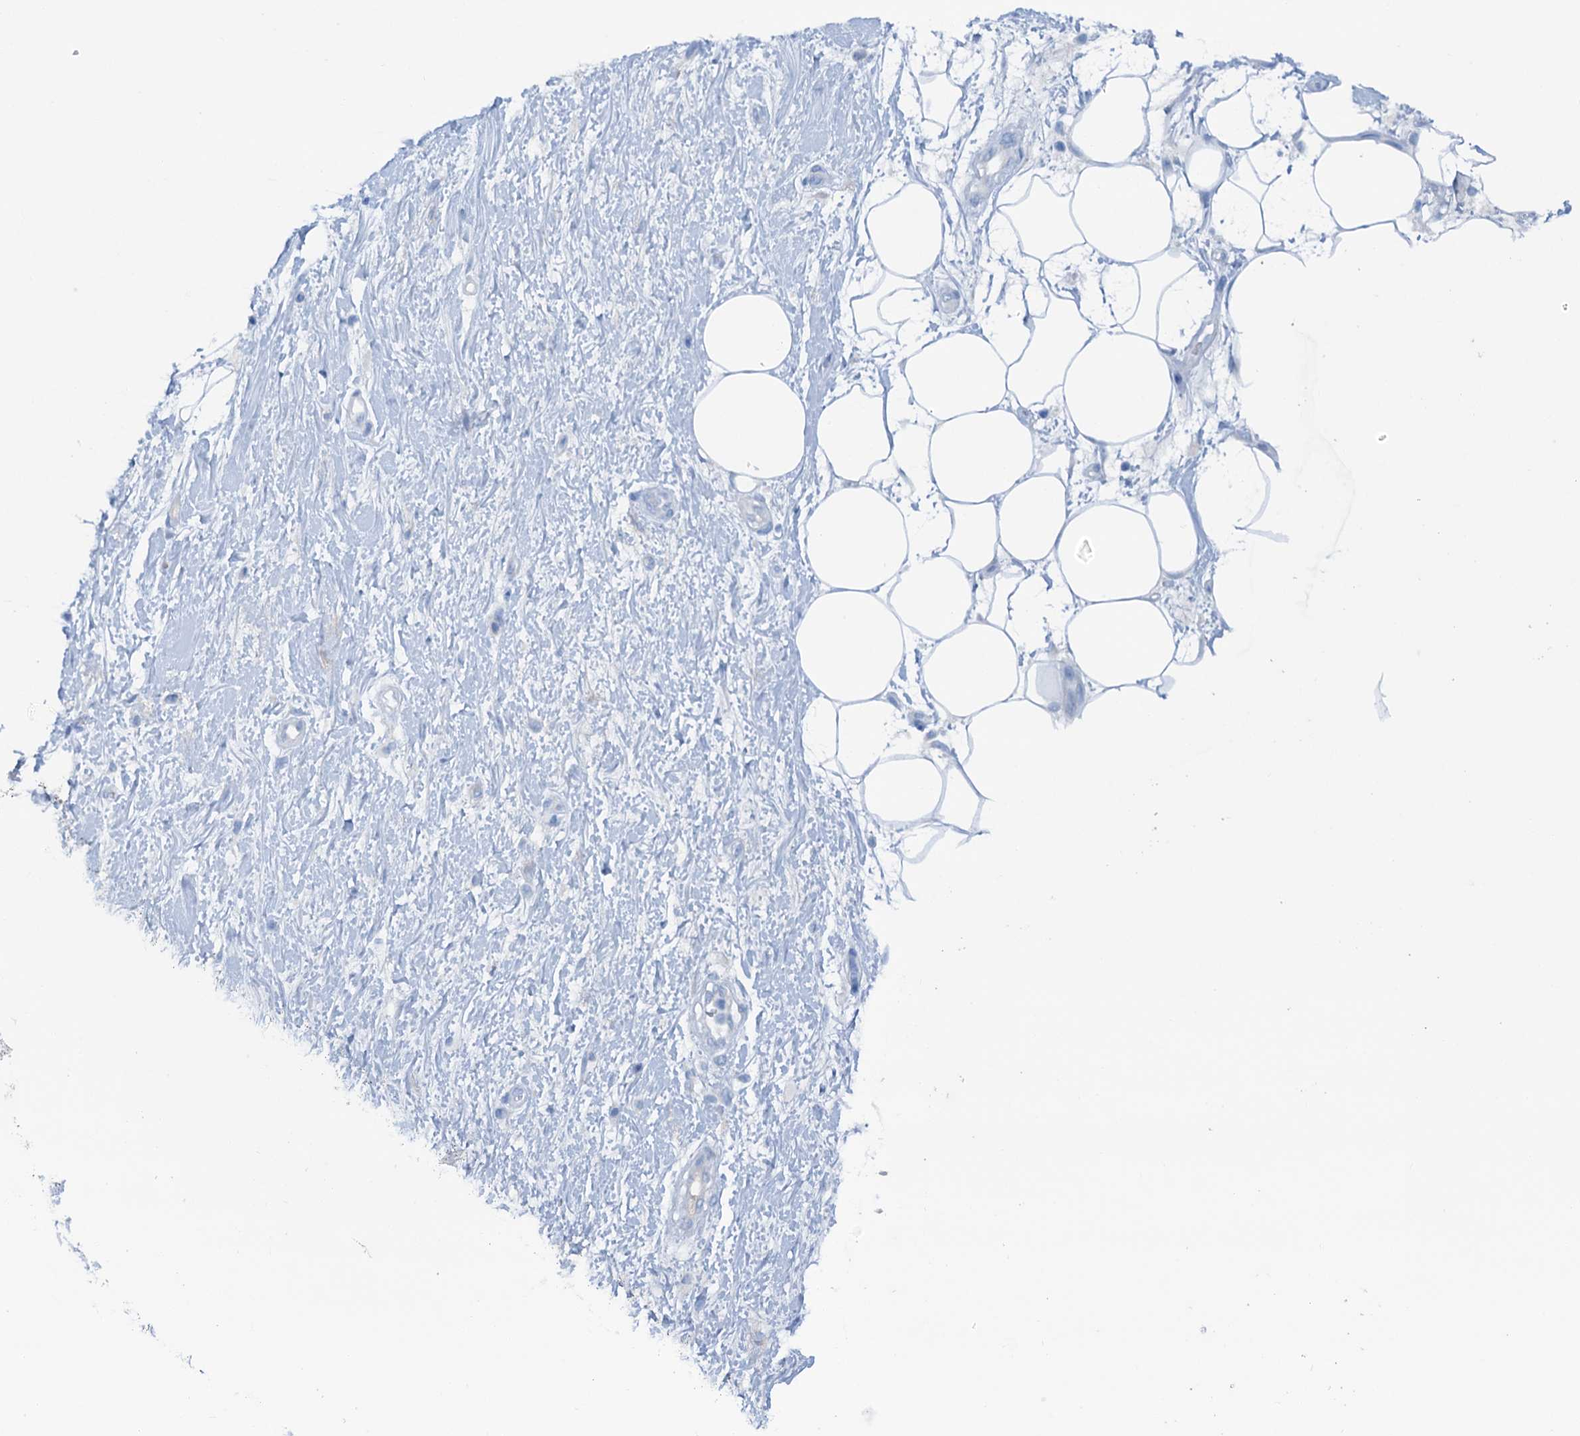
{"staining": {"intensity": "negative", "quantity": "none", "location": "none"}, "tissue": "adipose tissue", "cell_type": "Adipocytes", "image_type": "normal", "snomed": [{"axis": "morphology", "description": "Normal tissue, NOS"}, {"axis": "morphology", "description": "Adenocarcinoma, NOS"}, {"axis": "topography", "description": "Pancreas"}, {"axis": "topography", "description": "Peripheral nerve tissue"}], "caption": "Immunohistochemistry (IHC) photomicrograph of benign human adipose tissue stained for a protein (brown), which displays no expression in adipocytes. Nuclei are stained in blue.", "gene": "KNDC1", "patient": {"sex": "male", "age": 59}}